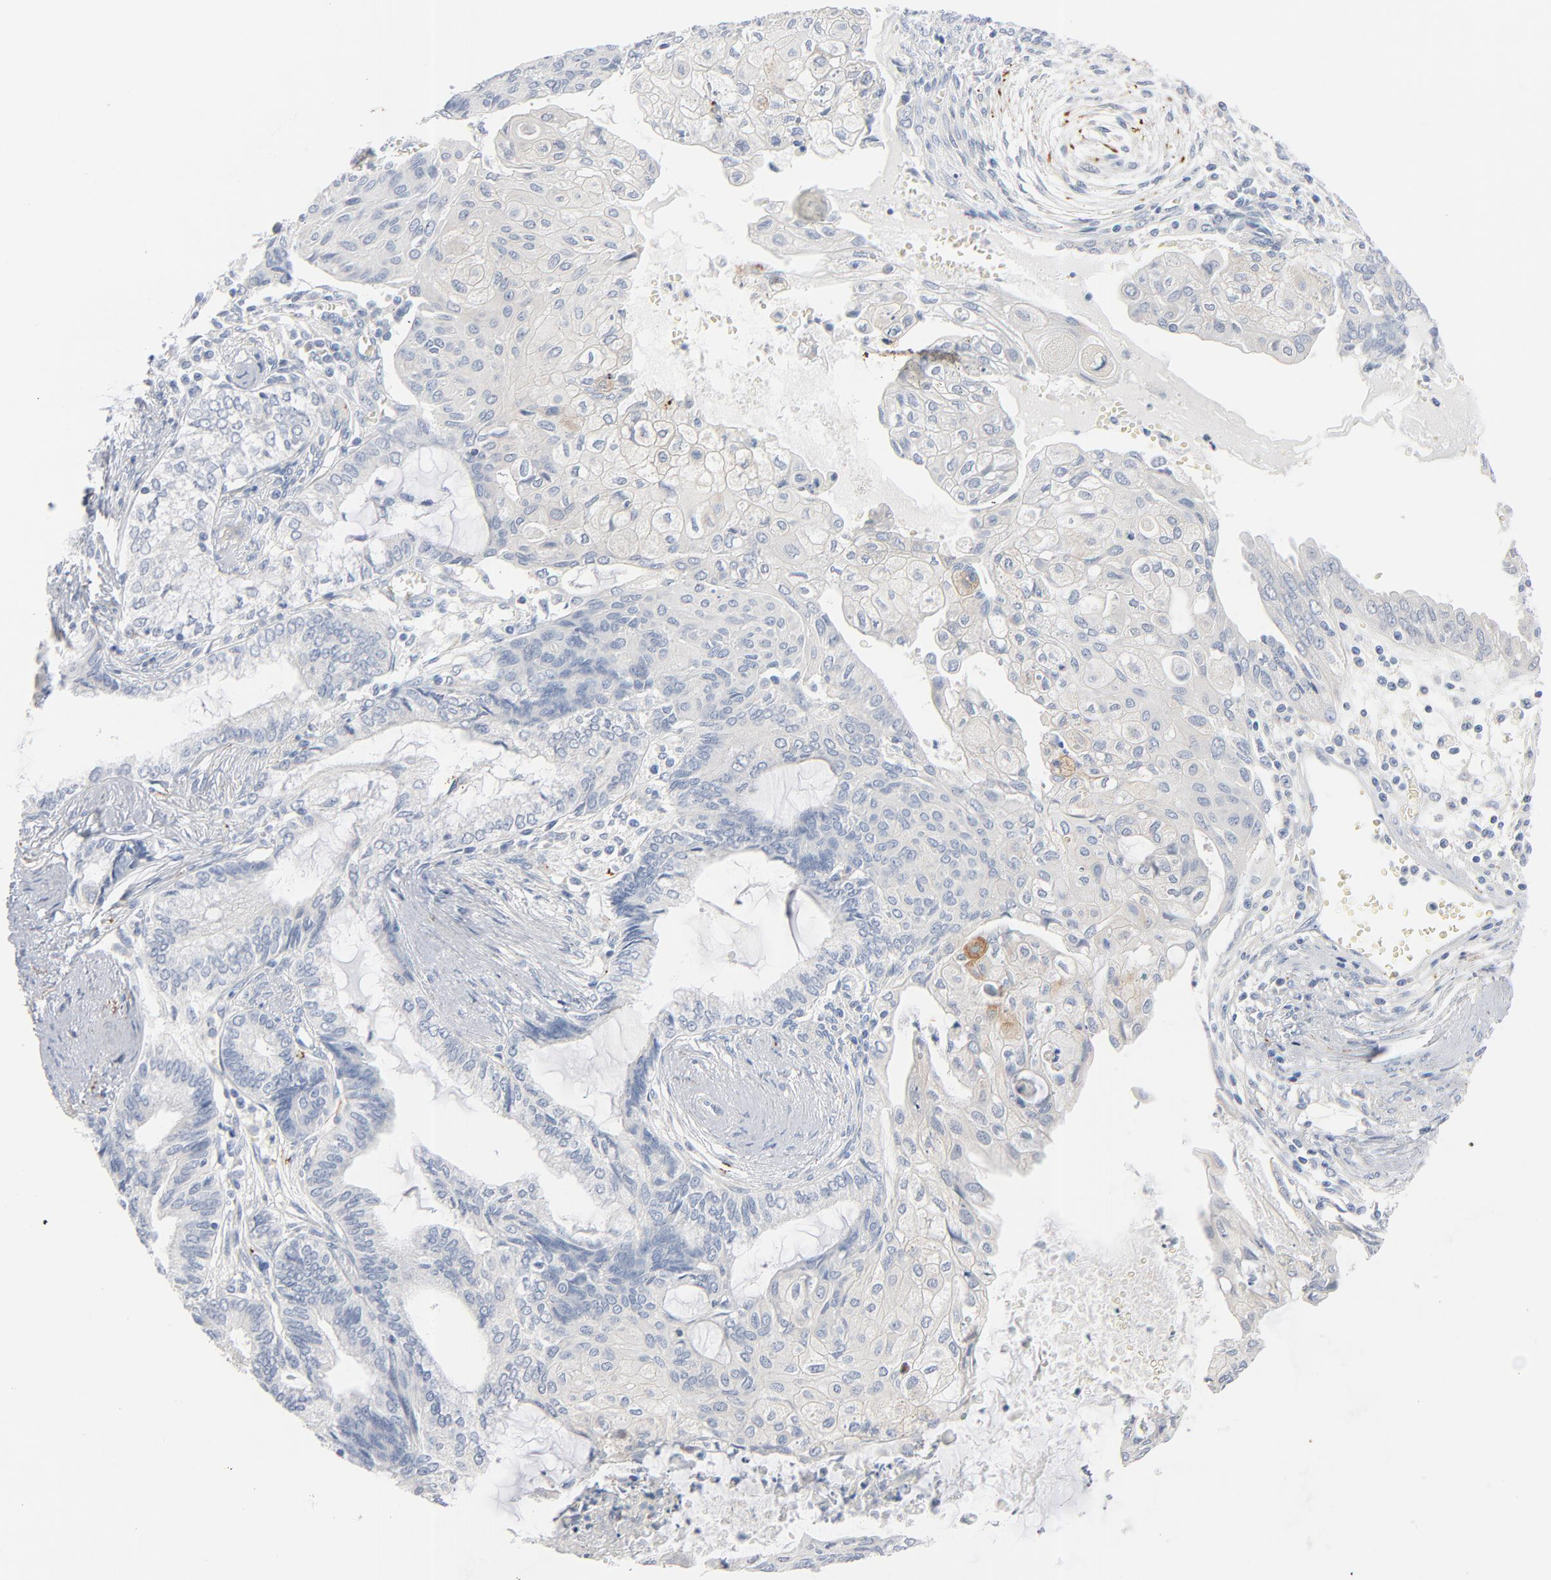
{"staining": {"intensity": "negative", "quantity": "none", "location": "none"}, "tissue": "endometrial cancer", "cell_type": "Tumor cells", "image_type": "cancer", "snomed": [{"axis": "morphology", "description": "Adenocarcinoma, NOS"}, {"axis": "topography", "description": "Endometrium"}], "caption": "Human endometrial cancer stained for a protein using immunohistochemistry exhibits no staining in tumor cells.", "gene": "IFT43", "patient": {"sex": "female", "age": 79}}